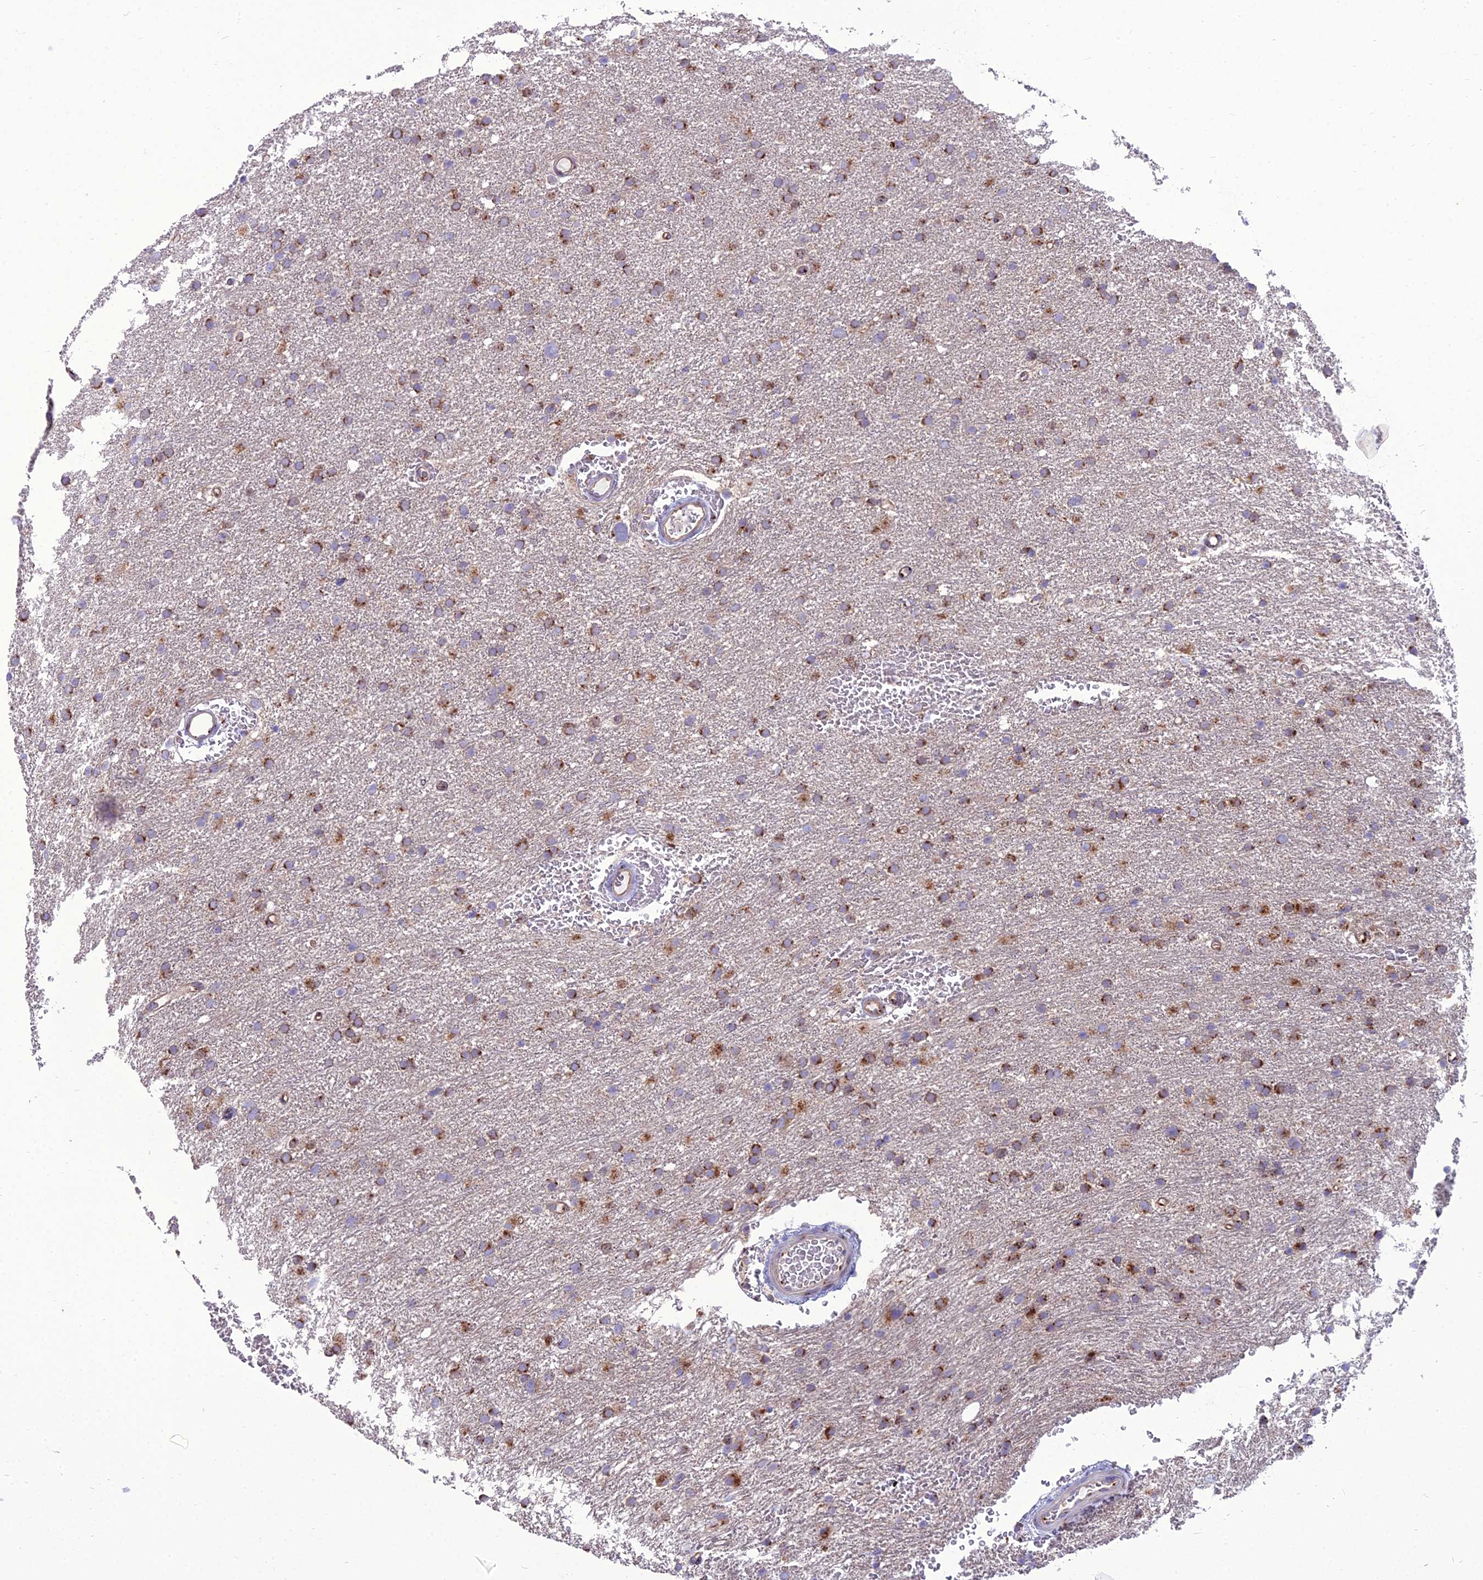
{"staining": {"intensity": "strong", "quantity": ">75%", "location": "cytoplasmic/membranous"}, "tissue": "glioma", "cell_type": "Tumor cells", "image_type": "cancer", "snomed": [{"axis": "morphology", "description": "Glioma, malignant, High grade"}, {"axis": "topography", "description": "Cerebral cortex"}], "caption": "A high-resolution photomicrograph shows immunohistochemistry staining of glioma, which exhibits strong cytoplasmic/membranous expression in about >75% of tumor cells. Nuclei are stained in blue.", "gene": "SPRYD7", "patient": {"sex": "female", "age": 36}}